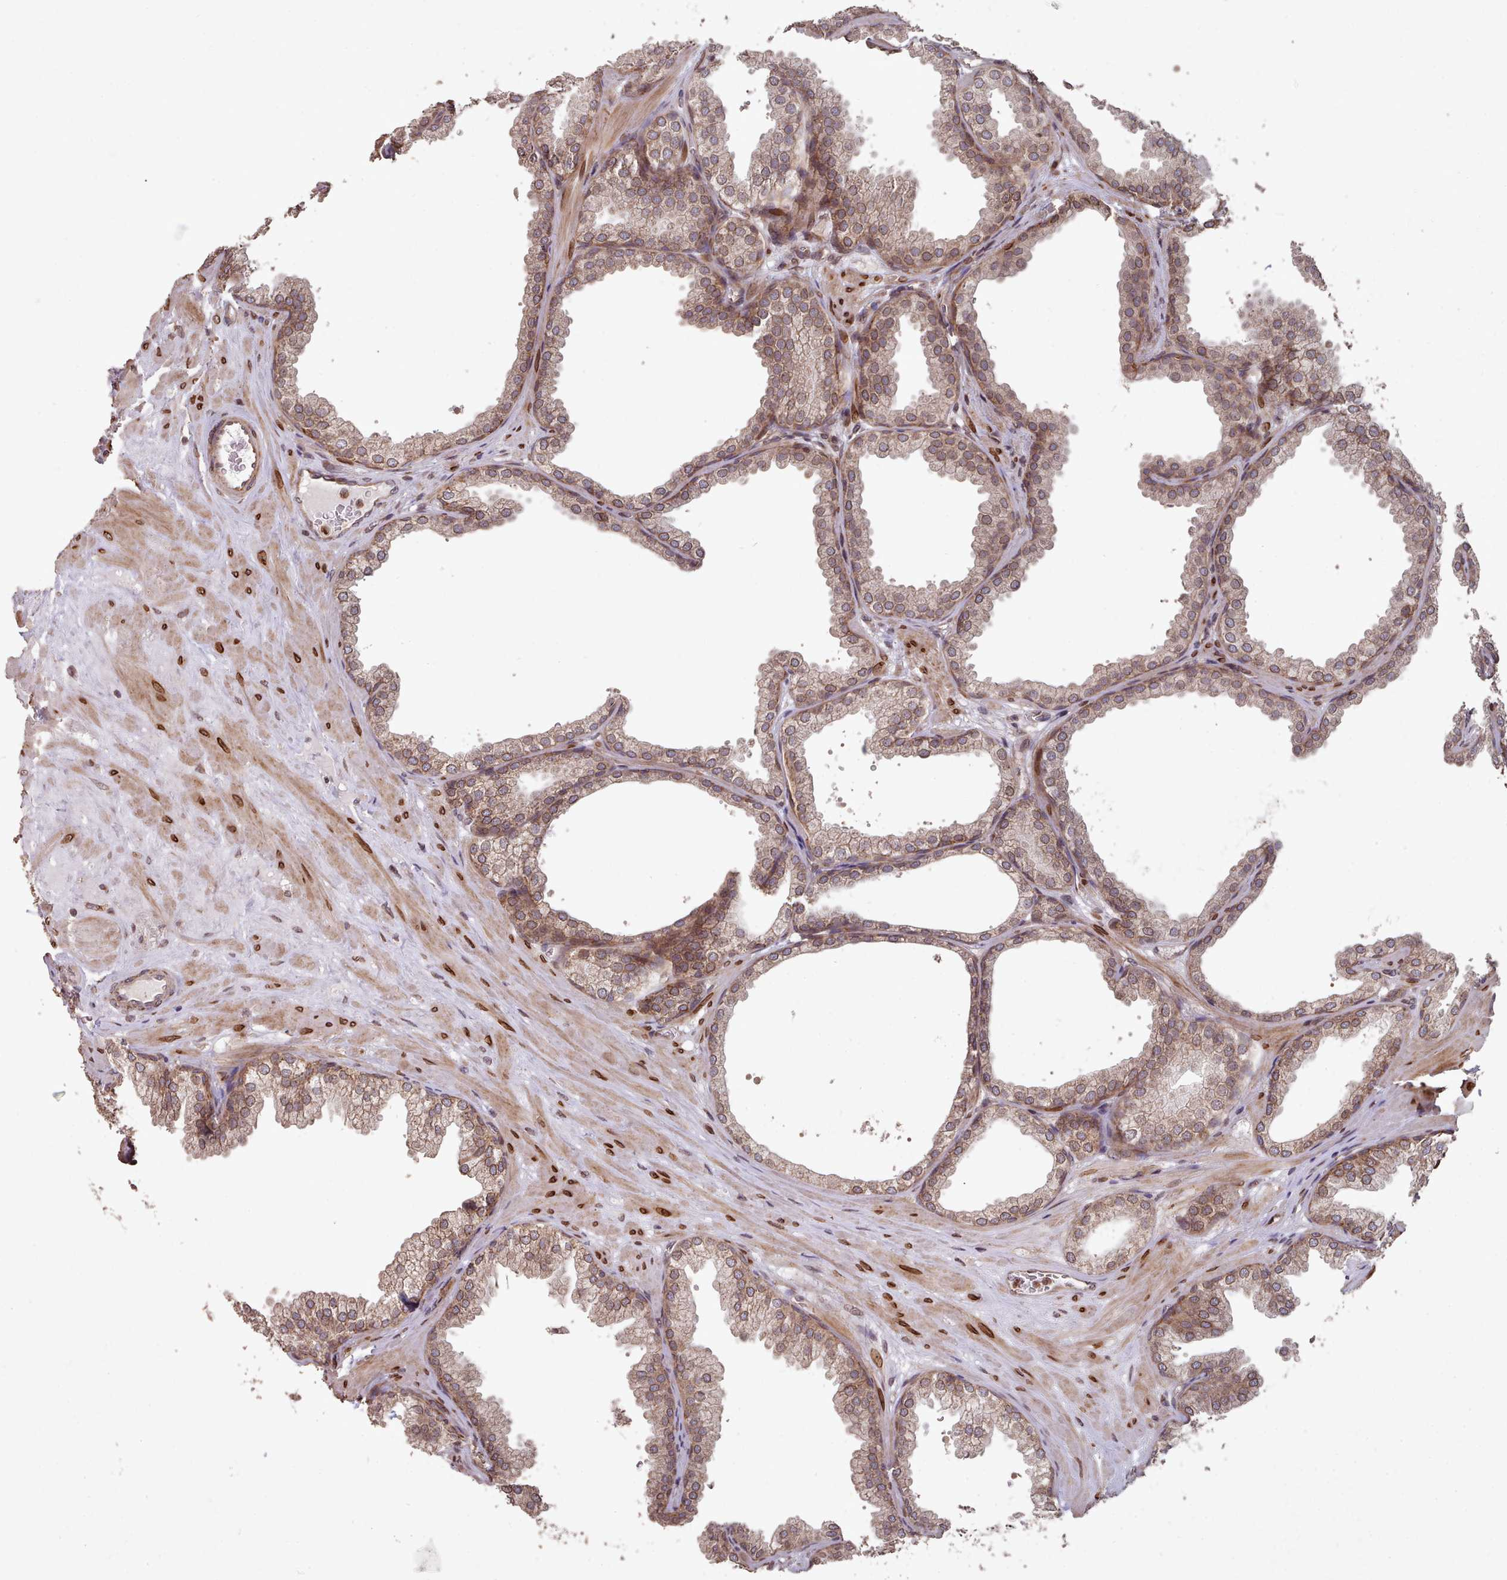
{"staining": {"intensity": "moderate", "quantity": ">75%", "location": "cytoplasmic/membranous,nuclear"}, "tissue": "prostate", "cell_type": "Glandular cells", "image_type": "normal", "snomed": [{"axis": "morphology", "description": "Normal tissue, NOS"}, {"axis": "topography", "description": "Prostate"}], "caption": "An image showing moderate cytoplasmic/membranous,nuclear staining in about >75% of glandular cells in benign prostate, as visualized by brown immunohistochemical staining.", "gene": "TOR1AIP1", "patient": {"sex": "male", "age": 37}}